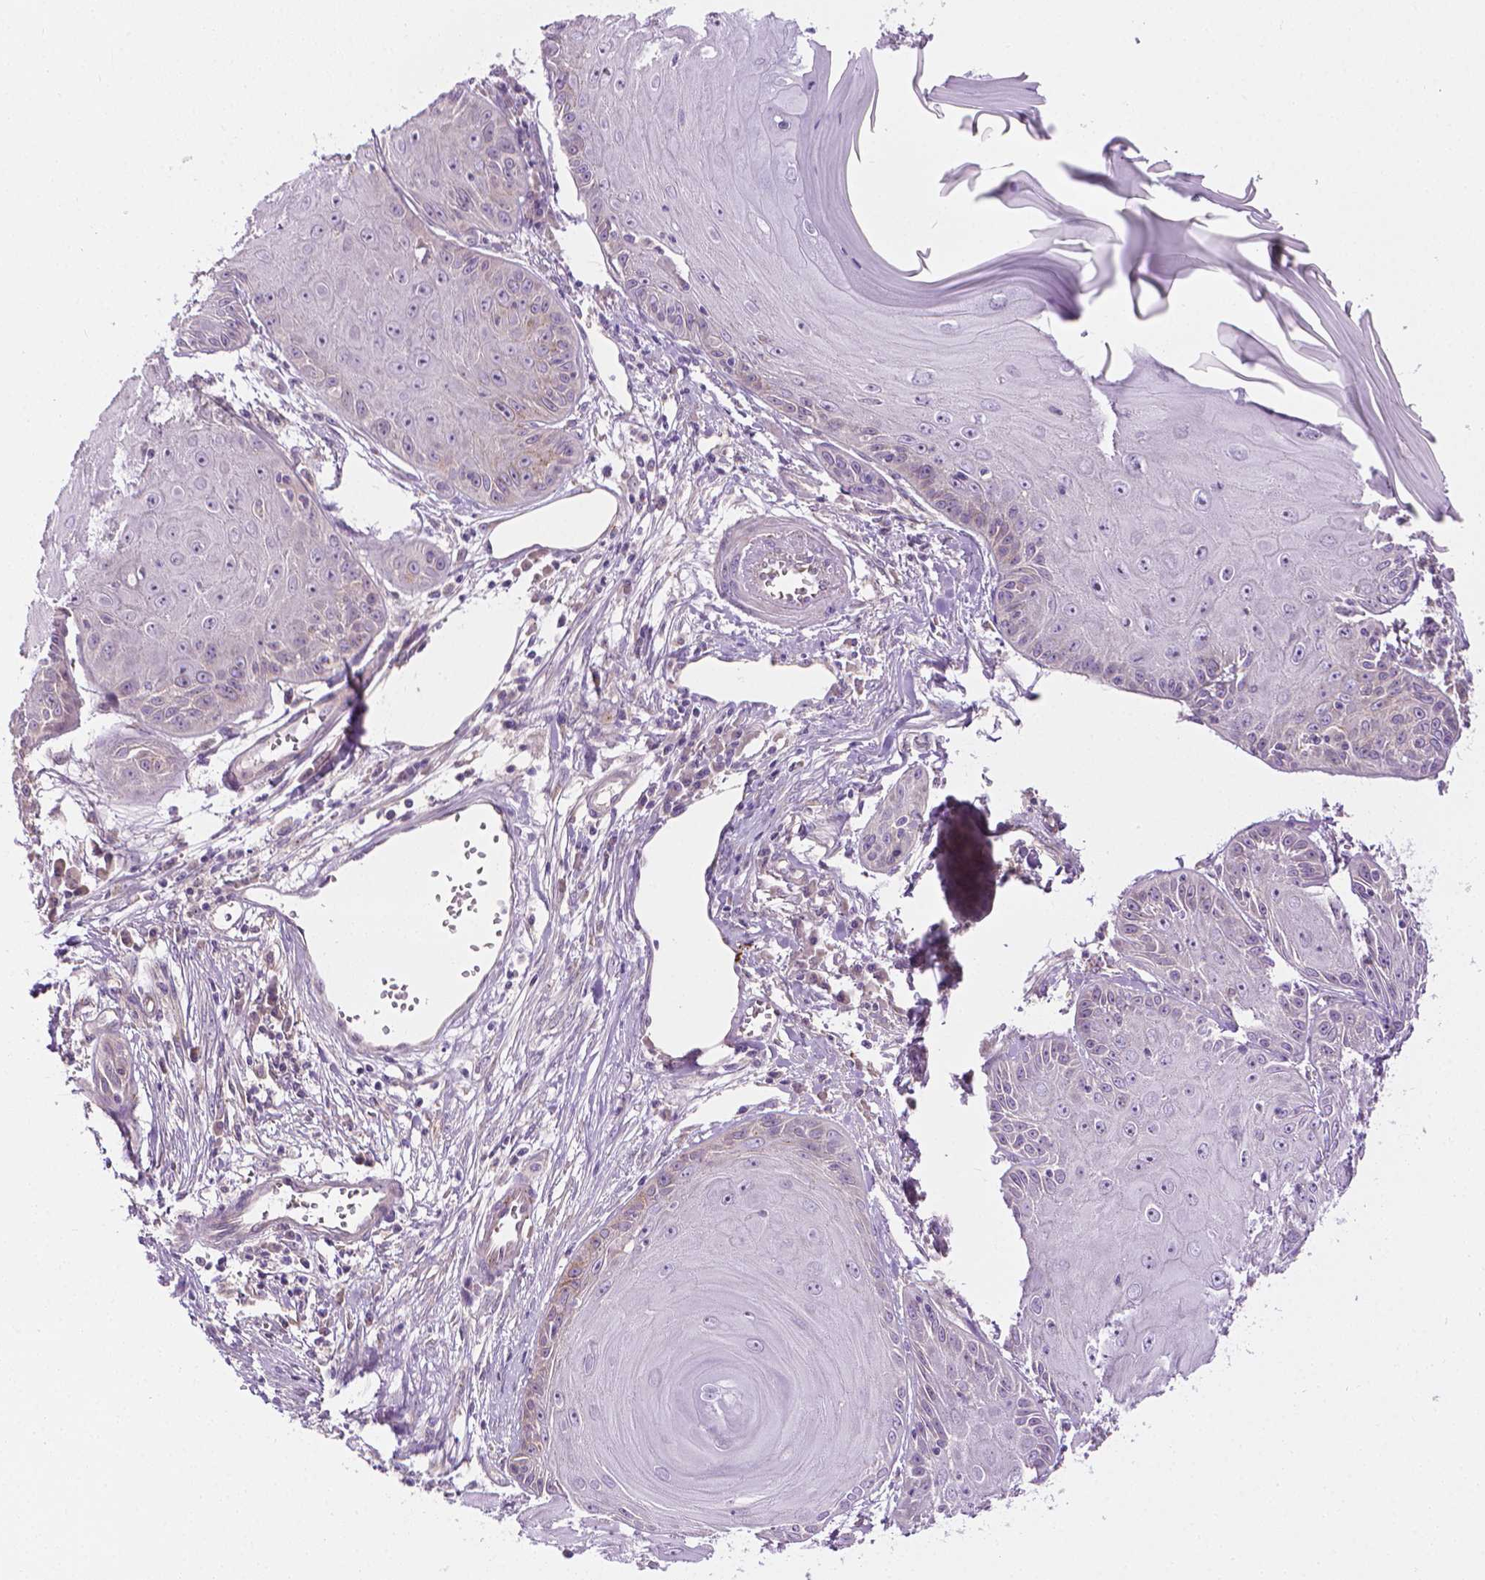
{"staining": {"intensity": "negative", "quantity": "none", "location": "none"}, "tissue": "skin cancer", "cell_type": "Tumor cells", "image_type": "cancer", "snomed": [{"axis": "morphology", "description": "Squamous cell carcinoma, NOS"}, {"axis": "topography", "description": "Skin"}, {"axis": "topography", "description": "Vulva"}], "caption": "A micrograph of skin squamous cell carcinoma stained for a protein exhibits no brown staining in tumor cells.", "gene": "MCOLN3", "patient": {"sex": "female", "age": 85}}